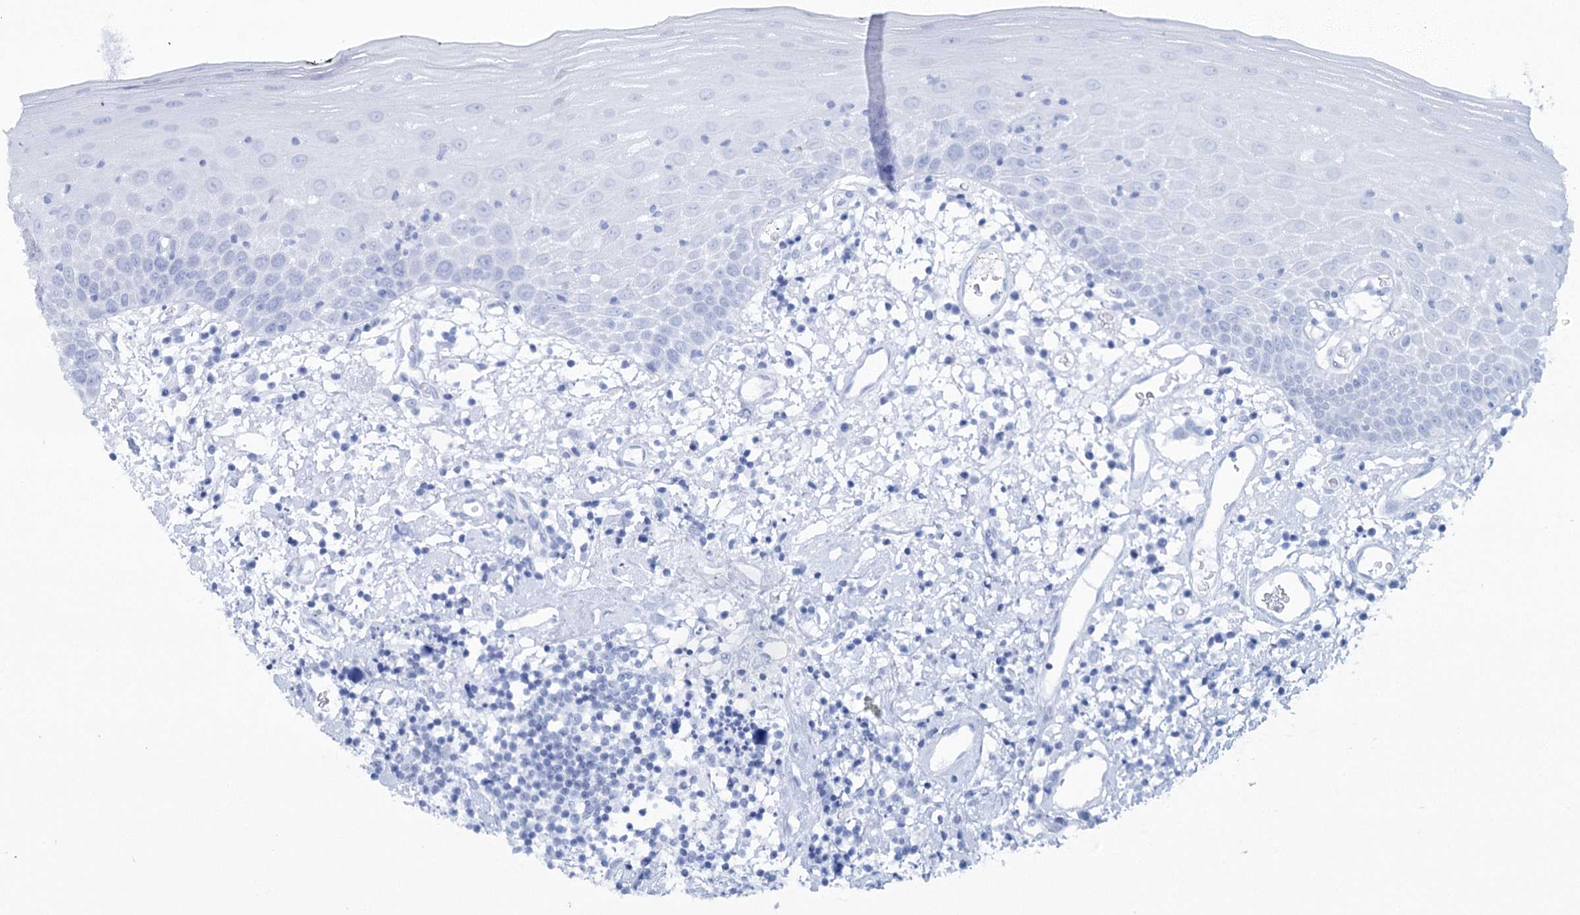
{"staining": {"intensity": "negative", "quantity": "none", "location": "none"}, "tissue": "oral mucosa", "cell_type": "Squamous epithelial cells", "image_type": "normal", "snomed": [{"axis": "morphology", "description": "Normal tissue, NOS"}, {"axis": "topography", "description": "Oral tissue"}], "caption": "A high-resolution image shows immunohistochemistry (IHC) staining of normal oral mucosa, which shows no significant expression in squamous epithelial cells. (DAB (3,3'-diaminobenzidine) IHC with hematoxylin counter stain).", "gene": "CCDC88A", "patient": {"sex": "male", "age": 74}}